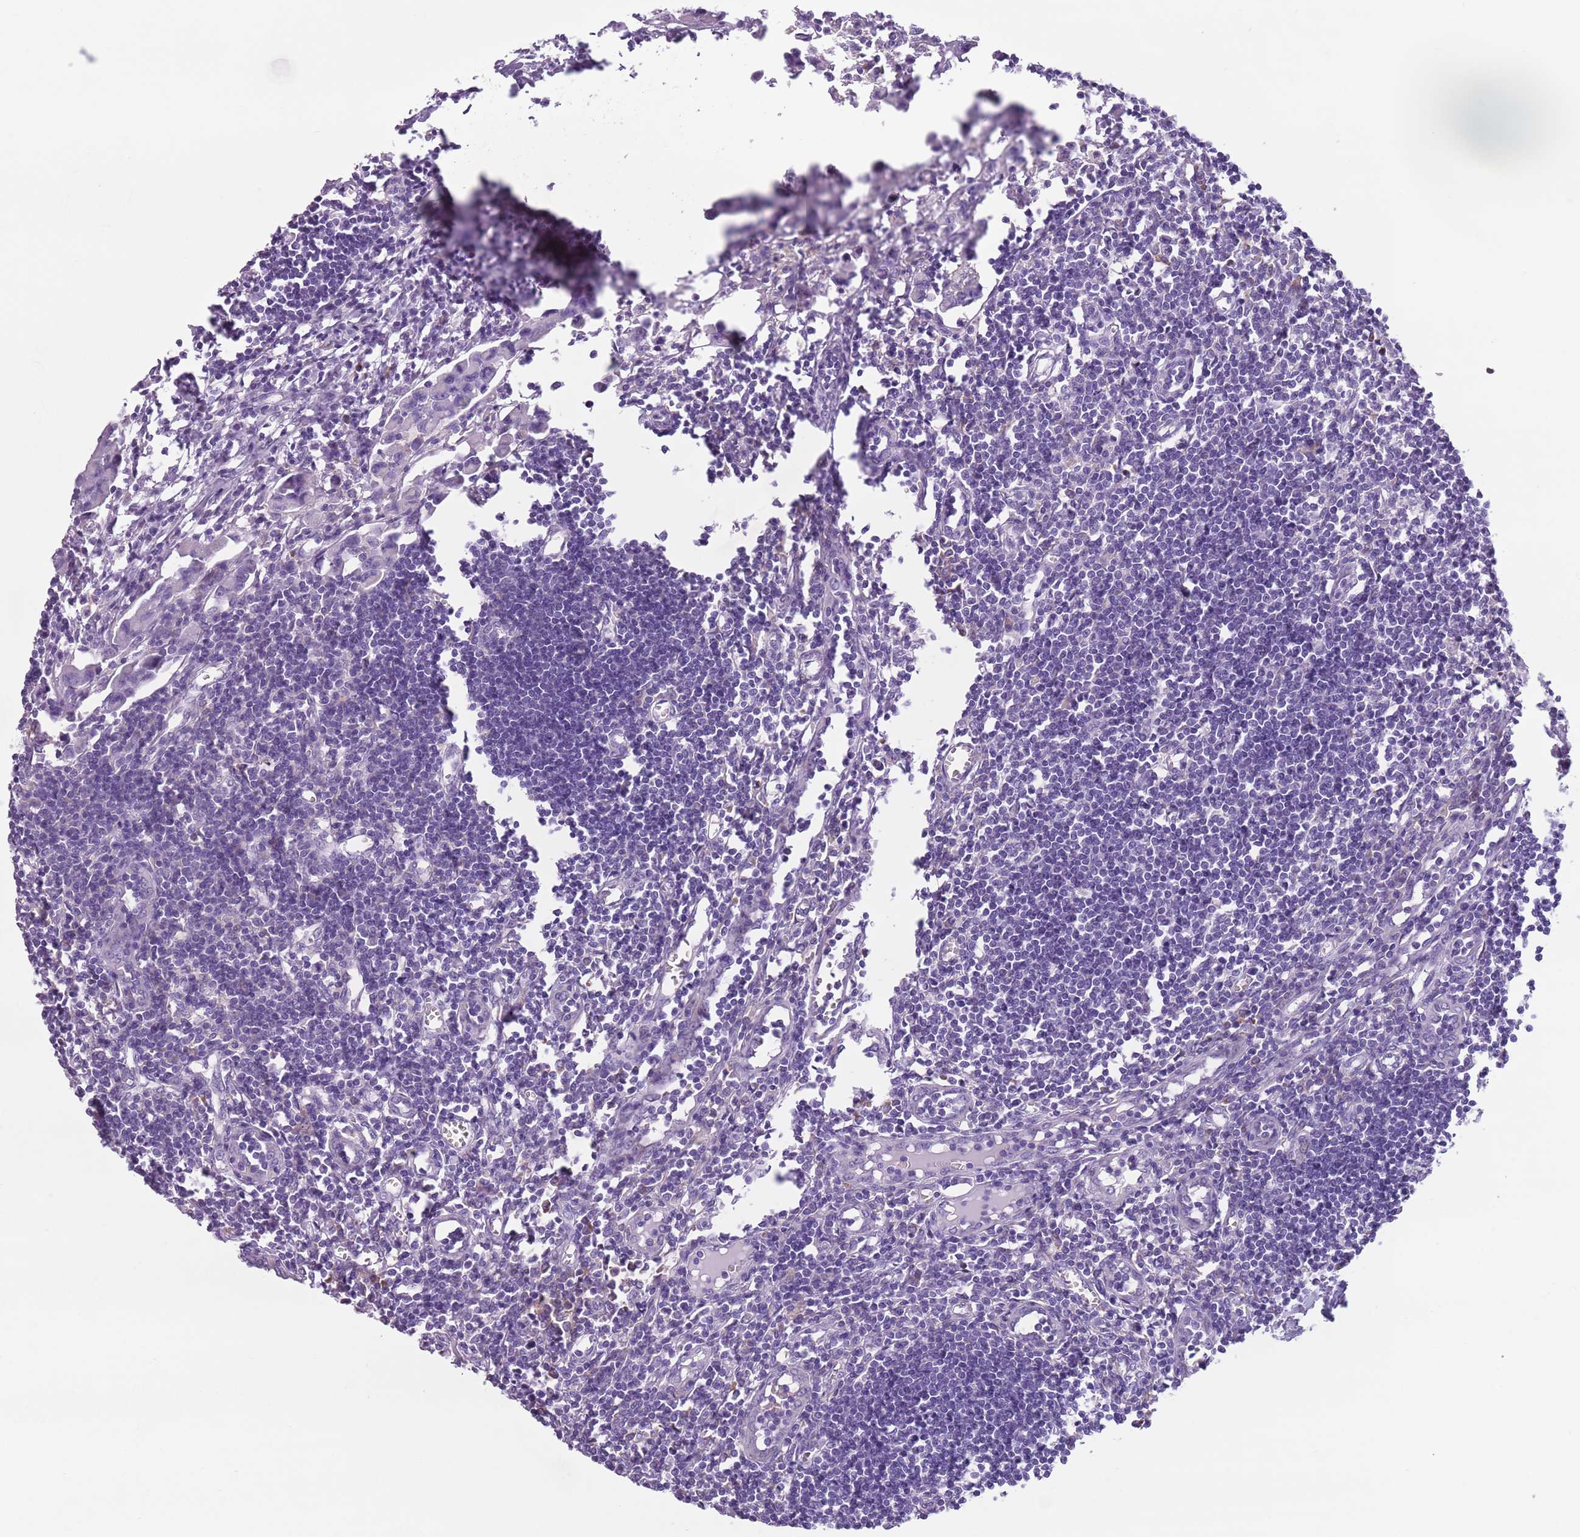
{"staining": {"intensity": "negative", "quantity": "none", "location": "none"}, "tissue": "lymph node", "cell_type": "Germinal center cells", "image_type": "normal", "snomed": [{"axis": "morphology", "description": "Normal tissue, NOS"}, {"axis": "morphology", "description": "Malignant melanoma, Metastatic site"}, {"axis": "topography", "description": "Lymph node"}], "caption": "Germinal center cells are negative for protein expression in benign human lymph node. (Brightfield microscopy of DAB immunohistochemistry (IHC) at high magnification).", "gene": "HYOU1", "patient": {"sex": "male", "age": 41}}